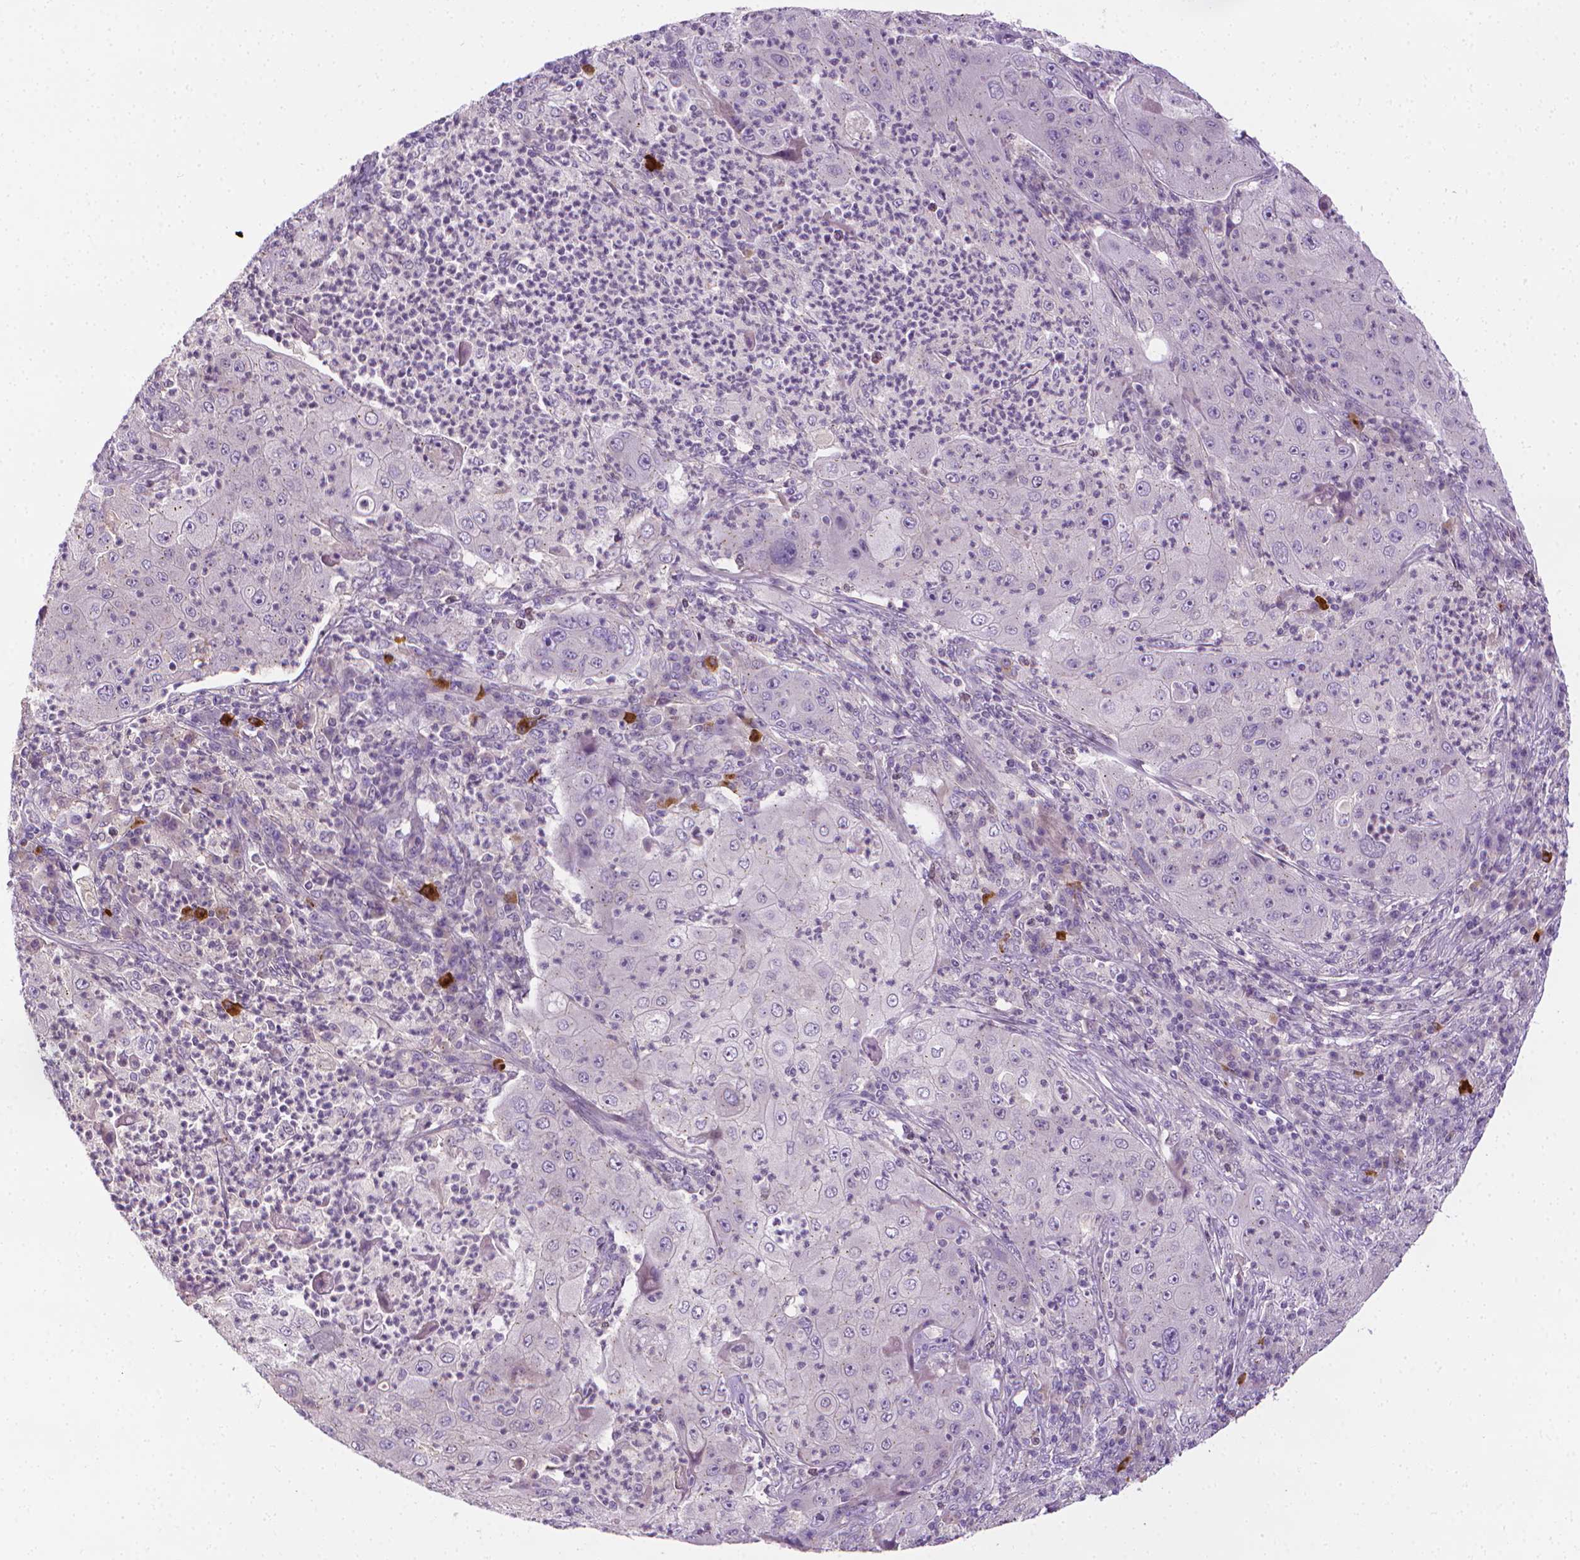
{"staining": {"intensity": "negative", "quantity": "none", "location": "none"}, "tissue": "lung cancer", "cell_type": "Tumor cells", "image_type": "cancer", "snomed": [{"axis": "morphology", "description": "Squamous cell carcinoma, NOS"}, {"axis": "topography", "description": "Lung"}], "caption": "High magnification brightfield microscopy of squamous cell carcinoma (lung) stained with DAB (brown) and counterstained with hematoxylin (blue): tumor cells show no significant positivity. (IHC, brightfield microscopy, high magnification).", "gene": "NCAN", "patient": {"sex": "female", "age": 59}}